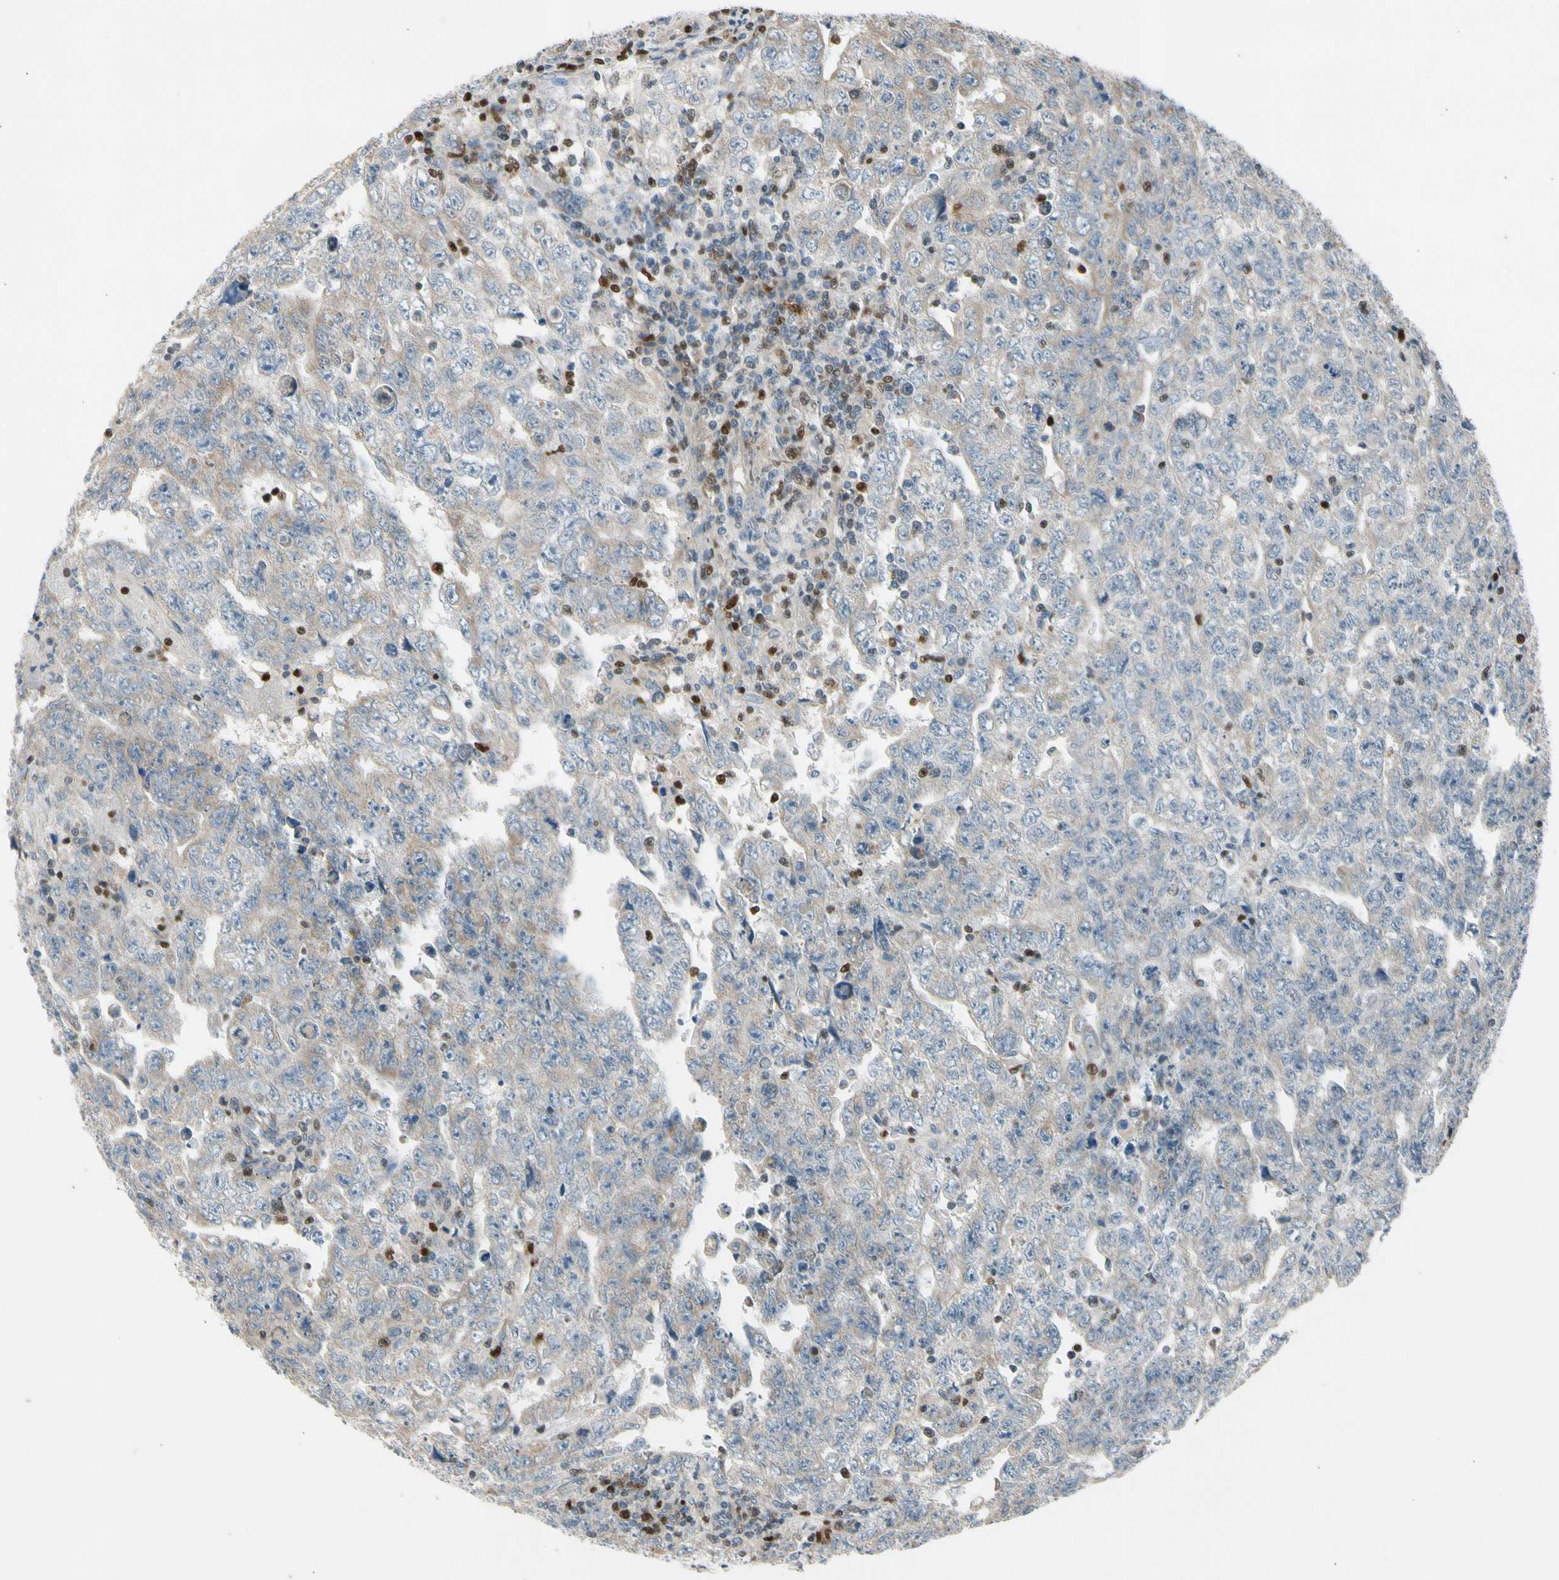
{"staining": {"intensity": "weak", "quantity": ">75%", "location": "cytoplasmic/membranous"}, "tissue": "testis cancer", "cell_type": "Tumor cells", "image_type": "cancer", "snomed": [{"axis": "morphology", "description": "Carcinoma, Embryonal, NOS"}, {"axis": "topography", "description": "Testis"}], "caption": "This is an image of immunohistochemistry staining of testis embryonal carcinoma, which shows weak expression in the cytoplasmic/membranous of tumor cells.", "gene": "TBX21", "patient": {"sex": "male", "age": 28}}